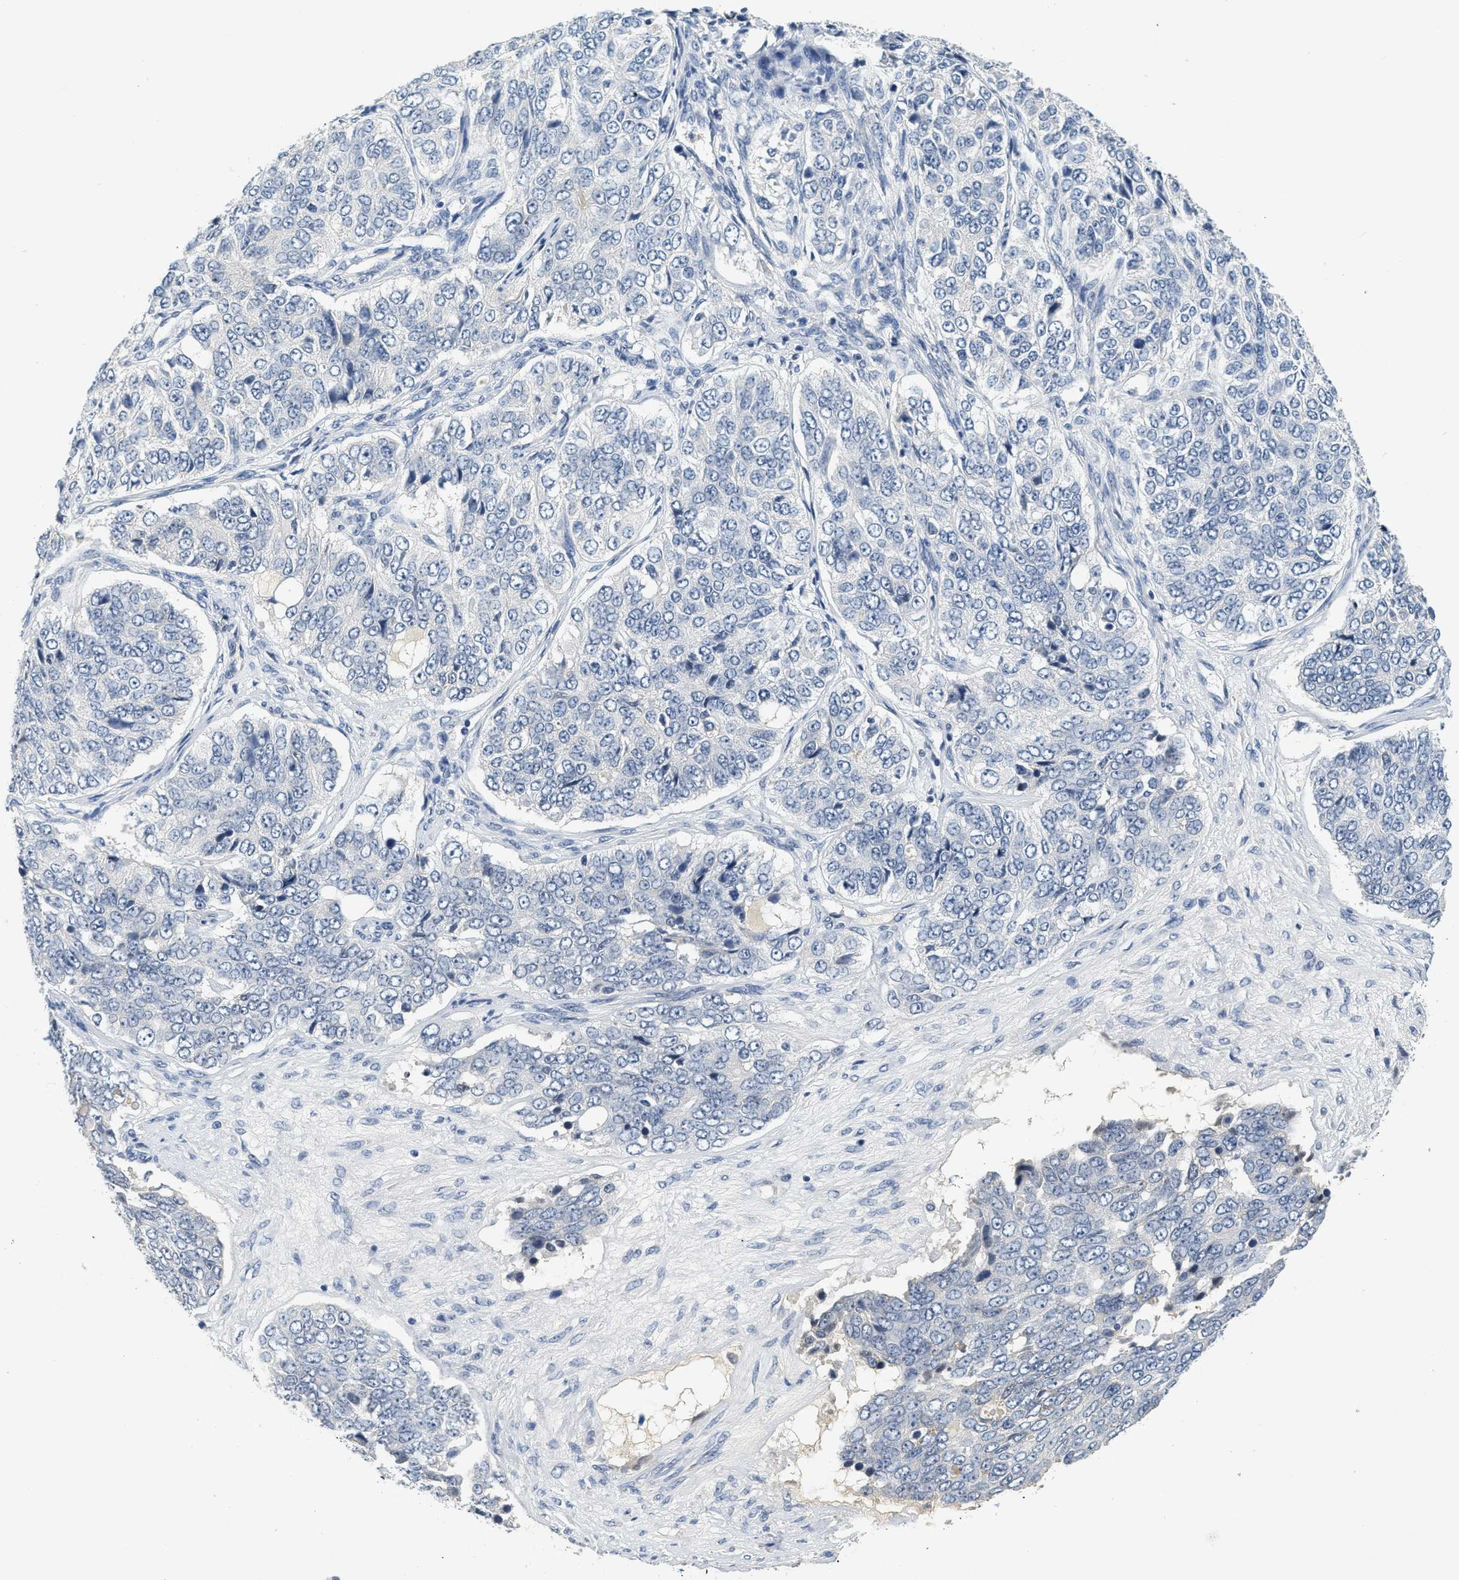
{"staining": {"intensity": "negative", "quantity": "none", "location": "none"}, "tissue": "ovarian cancer", "cell_type": "Tumor cells", "image_type": "cancer", "snomed": [{"axis": "morphology", "description": "Carcinoma, endometroid"}, {"axis": "topography", "description": "Ovary"}], "caption": "This is a micrograph of immunohistochemistry staining of ovarian cancer (endometroid carcinoma), which shows no expression in tumor cells. The staining was performed using DAB (3,3'-diaminobenzidine) to visualize the protein expression in brown, while the nuclei were stained in blue with hematoxylin (Magnification: 20x).", "gene": "MZF1", "patient": {"sex": "female", "age": 51}}